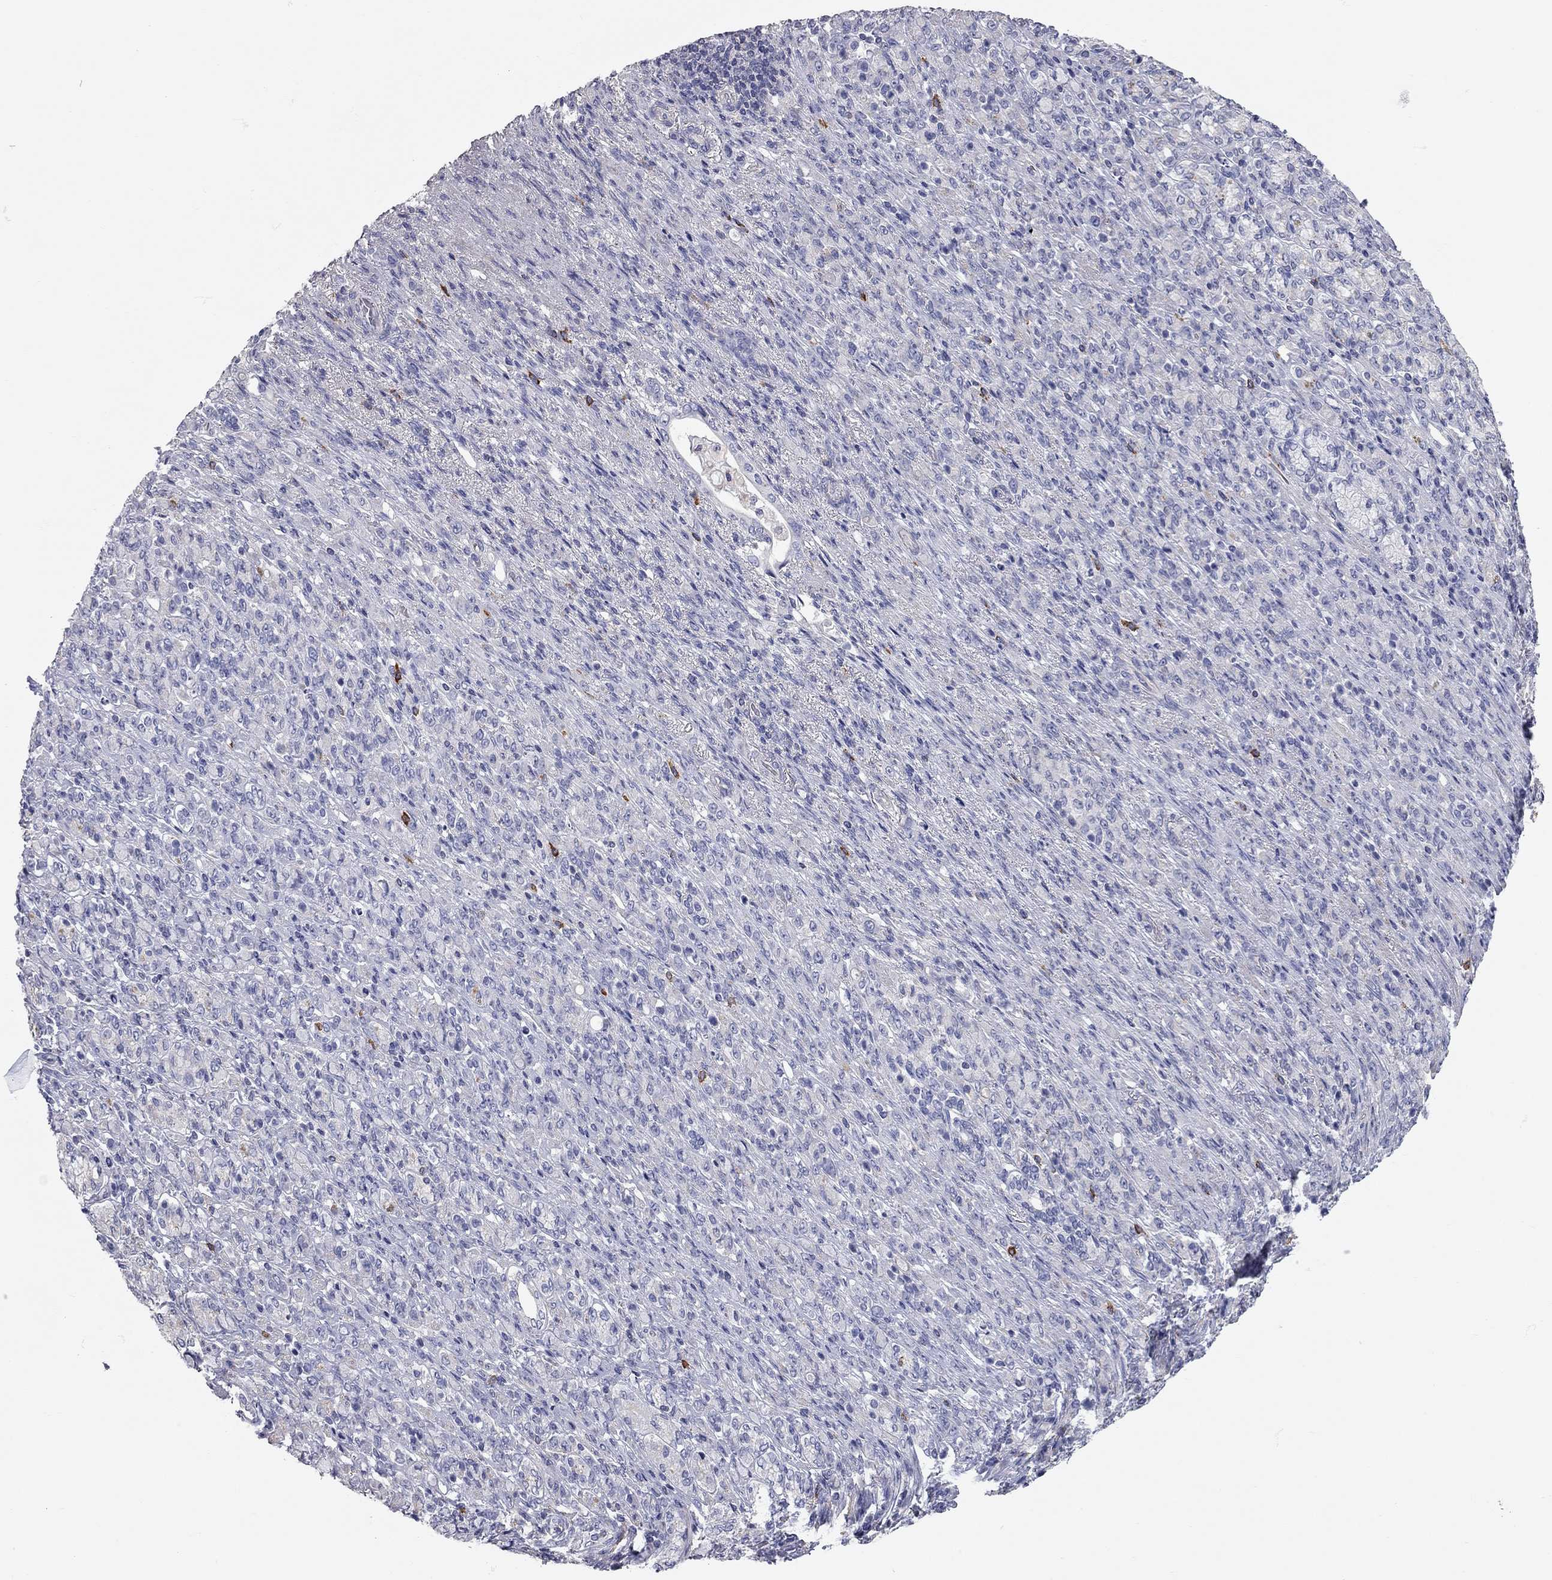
{"staining": {"intensity": "negative", "quantity": "none", "location": "none"}, "tissue": "stomach cancer", "cell_type": "Tumor cells", "image_type": "cancer", "snomed": [{"axis": "morphology", "description": "Normal tissue, NOS"}, {"axis": "morphology", "description": "Adenocarcinoma, NOS"}, {"axis": "topography", "description": "Stomach"}], "caption": "The histopathology image exhibits no significant staining in tumor cells of adenocarcinoma (stomach).", "gene": "C10orf90", "patient": {"sex": "female", "age": 79}}